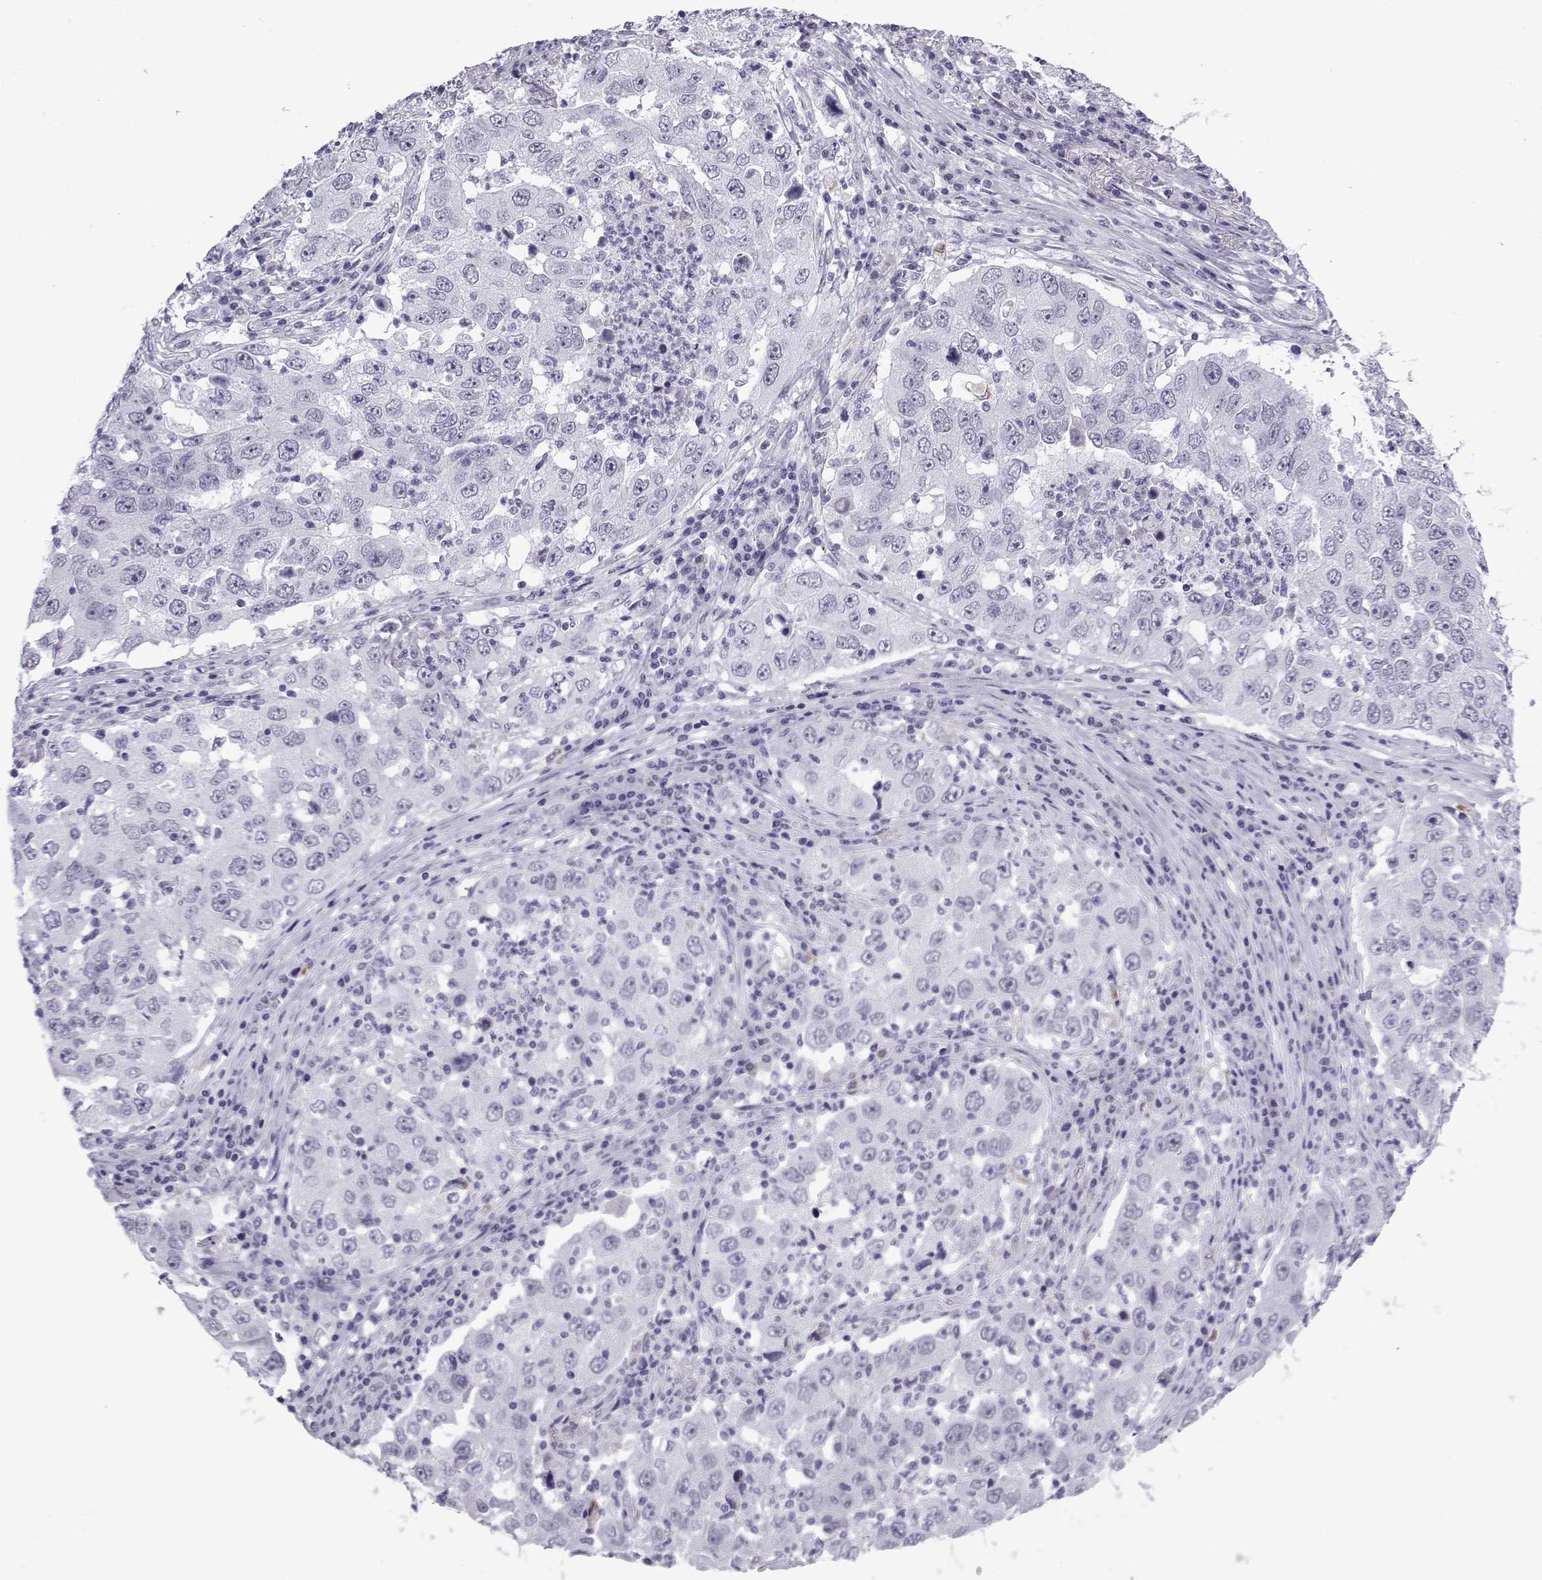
{"staining": {"intensity": "negative", "quantity": "none", "location": "none"}, "tissue": "lung cancer", "cell_type": "Tumor cells", "image_type": "cancer", "snomed": [{"axis": "morphology", "description": "Adenocarcinoma, NOS"}, {"axis": "topography", "description": "Lung"}], "caption": "This is an immunohistochemistry (IHC) histopathology image of lung cancer (adenocarcinoma). There is no positivity in tumor cells.", "gene": "MRGBP", "patient": {"sex": "male", "age": 73}}